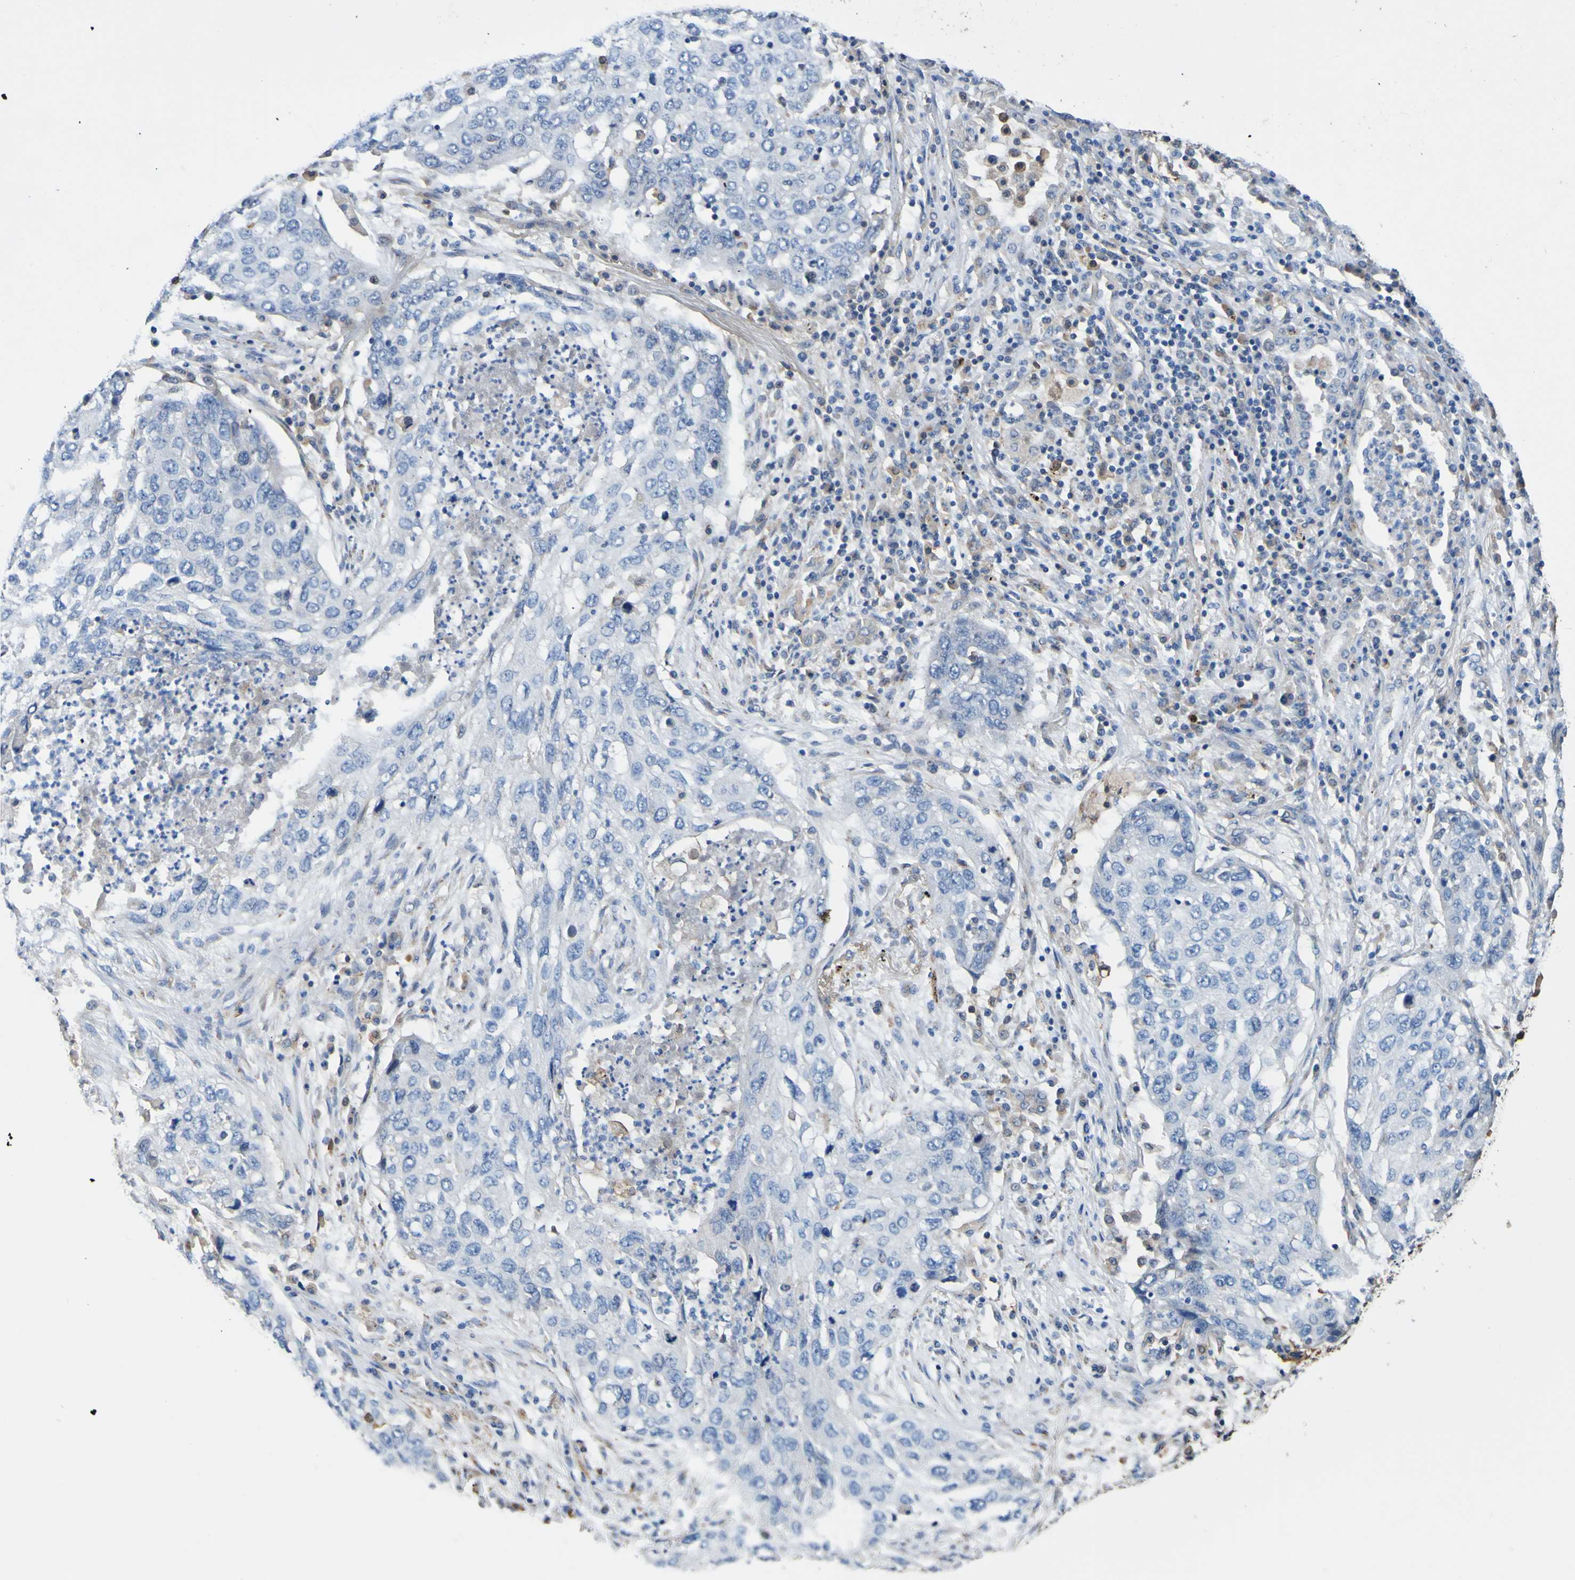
{"staining": {"intensity": "negative", "quantity": "none", "location": "none"}, "tissue": "lung cancer", "cell_type": "Tumor cells", "image_type": "cancer", "snomed": [{"axis": "morphology", "description": "Squamous cell carcinoma, NOS"}, {"axis": "topography", "description": "Lung"}], "caption": "IHC histopathology image of neoplastic tissue: lung cancer (squamous cell carcinoma) stained with DAB reveals no significant protein positivity in tumor cells.", "gene": "METAP2", "patient": {"sex": "female", "age": 63}}